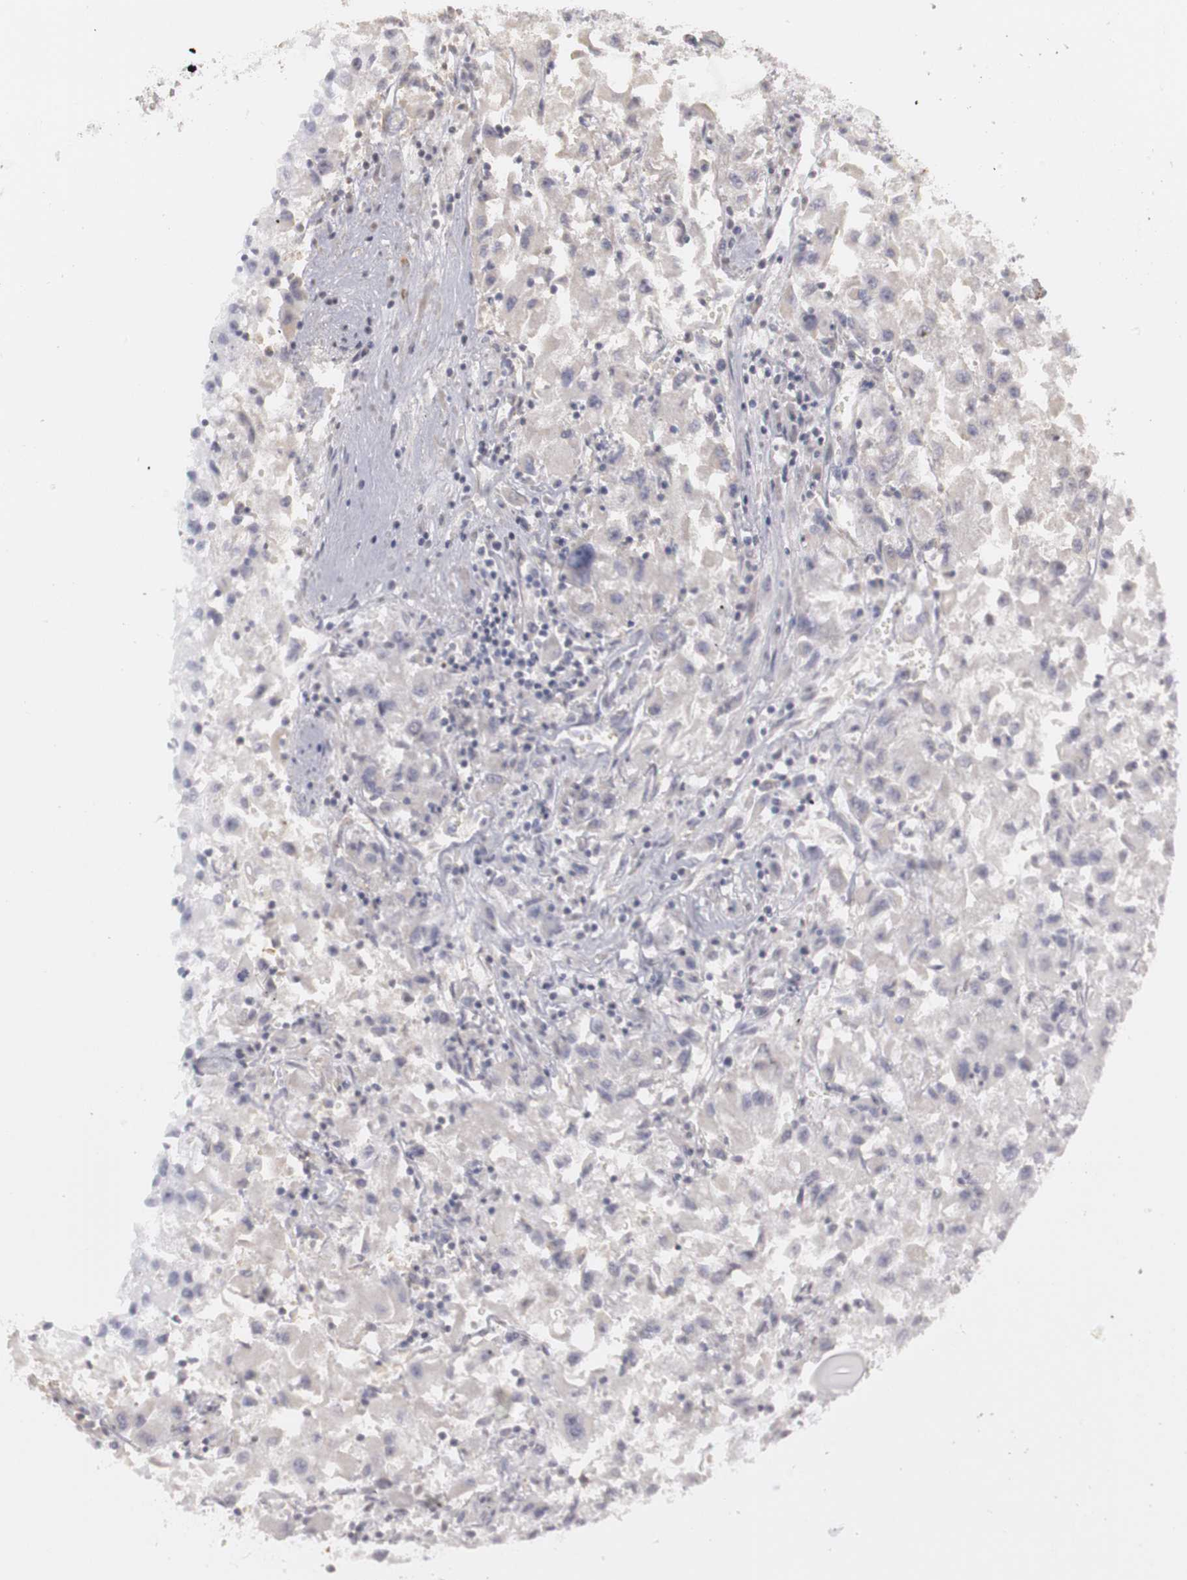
{"staining": {"intensity": "weak", "quantity": "25%-75%", "location": "cytoplasmic/membranous"}, "tissue": "renal cancer", "cell_type": "Tumor cells", "image_type": "cancer", "snomed": [{"axis": "morphology", "description": "Adenocarcinoma, NOS"}, {"axis": "topography", "description": "Kidney"}], "caption": "Immunohistochemistry (IHC) photomicrograph of neoplastic tissue: human renal cancer (adenocarcinoma) stained using immunohistochemistry (IHC) exhibits low levels of weak protein expression localized specifically in the cytoplasmic/membranous of tumor cells, appearing as a cytoplasmic/membranous brown color.", "gene": "PLEKHA1", "patient": {"sex": "male", "age": 59}}